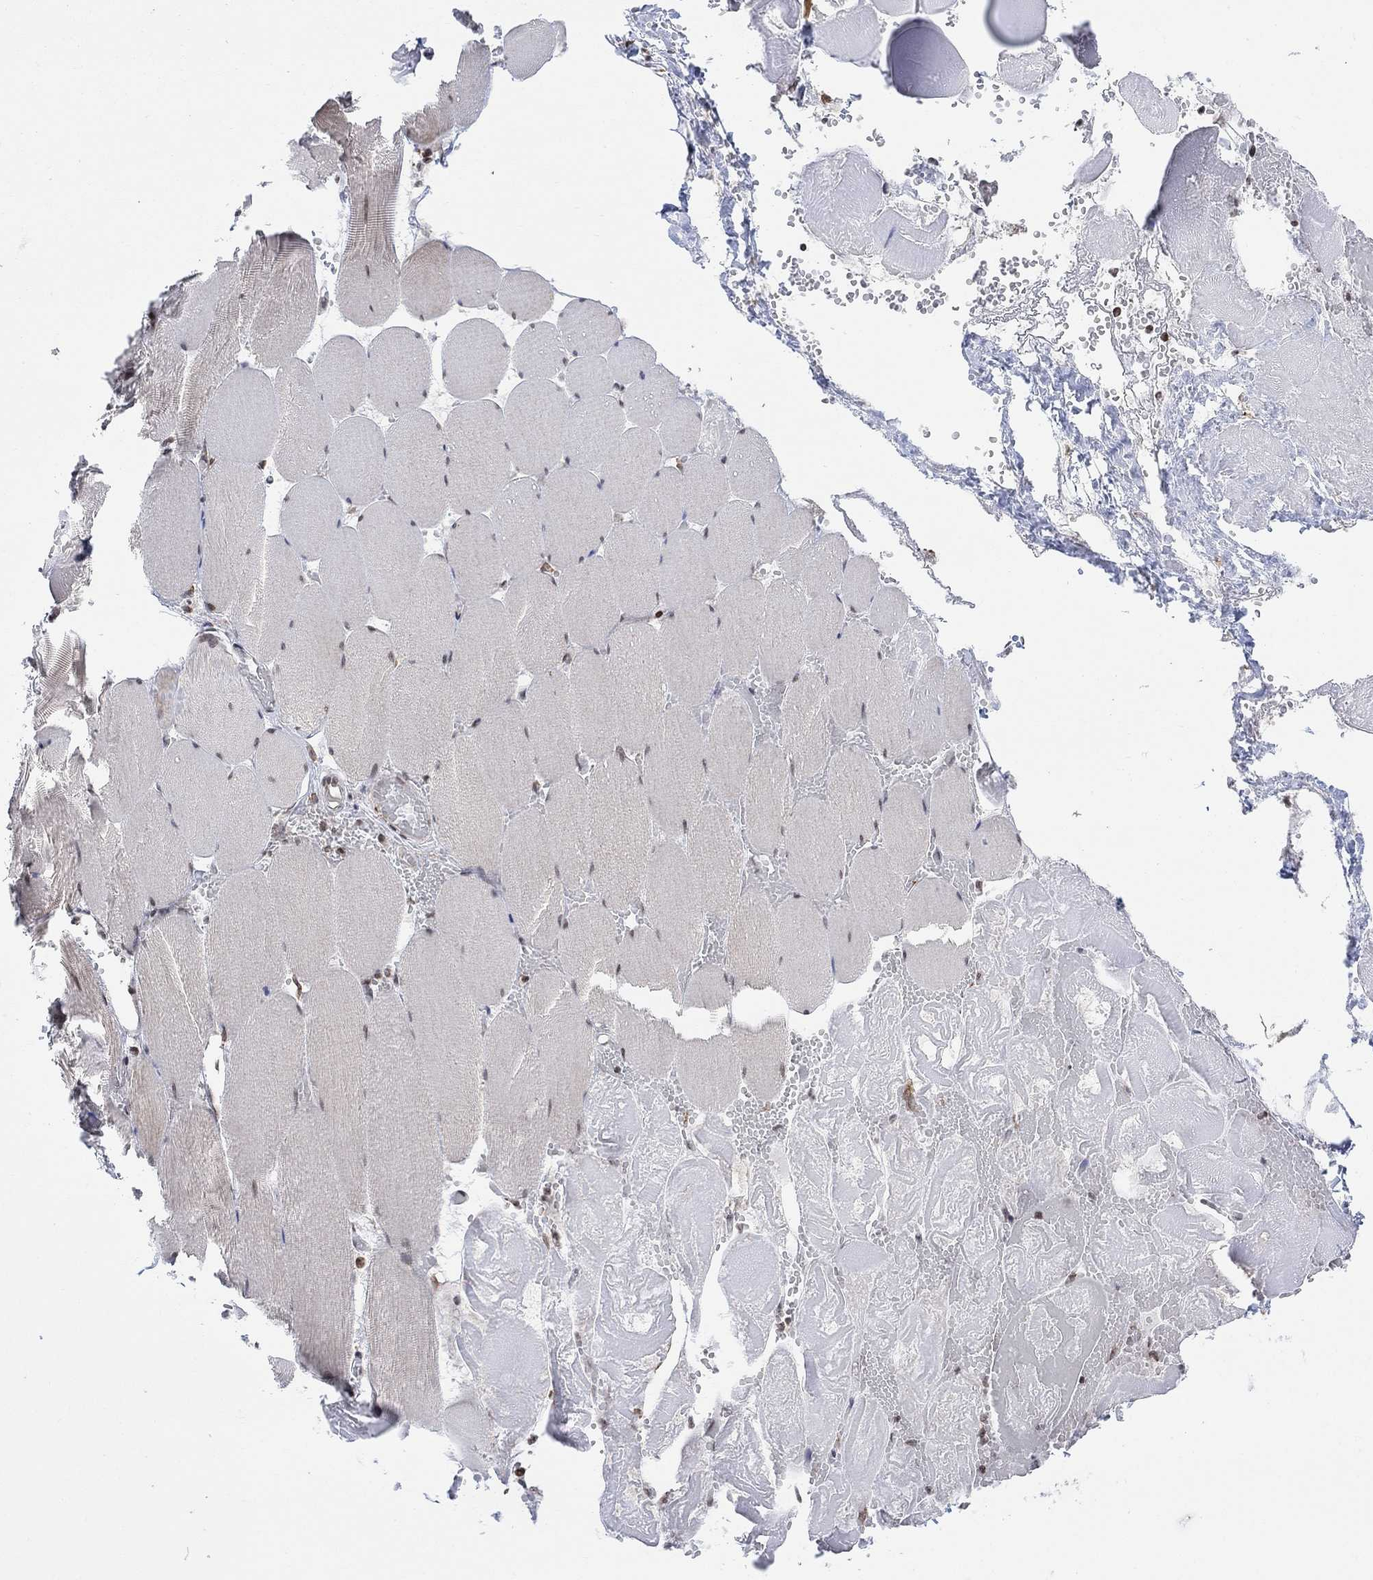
{"staining": {"intensity": "moderate", "quantity": "<25%", "location": "cytoplasmic/membranous,nuclear"}, "tissue": "skeletal muscle", "cell_type": "Myocytes", "image_type": "normal", "snomed": [{"axis": "morphology", "description": "Normal tissue, NOS"}, {"axis": "morphology", "description": "Malignant melanoma, Metastatic site"}, {"axis": "topography", "description": "Skeletal muscle"}], "caption": "Myocytes exhibit low levels of moderate cytoplasmic/membranous,nuclear expression in about <25% of cells in benign skeletal muscle.", "gene": "ABHD14A", "patient": {"sex": "male", "age": 50}}